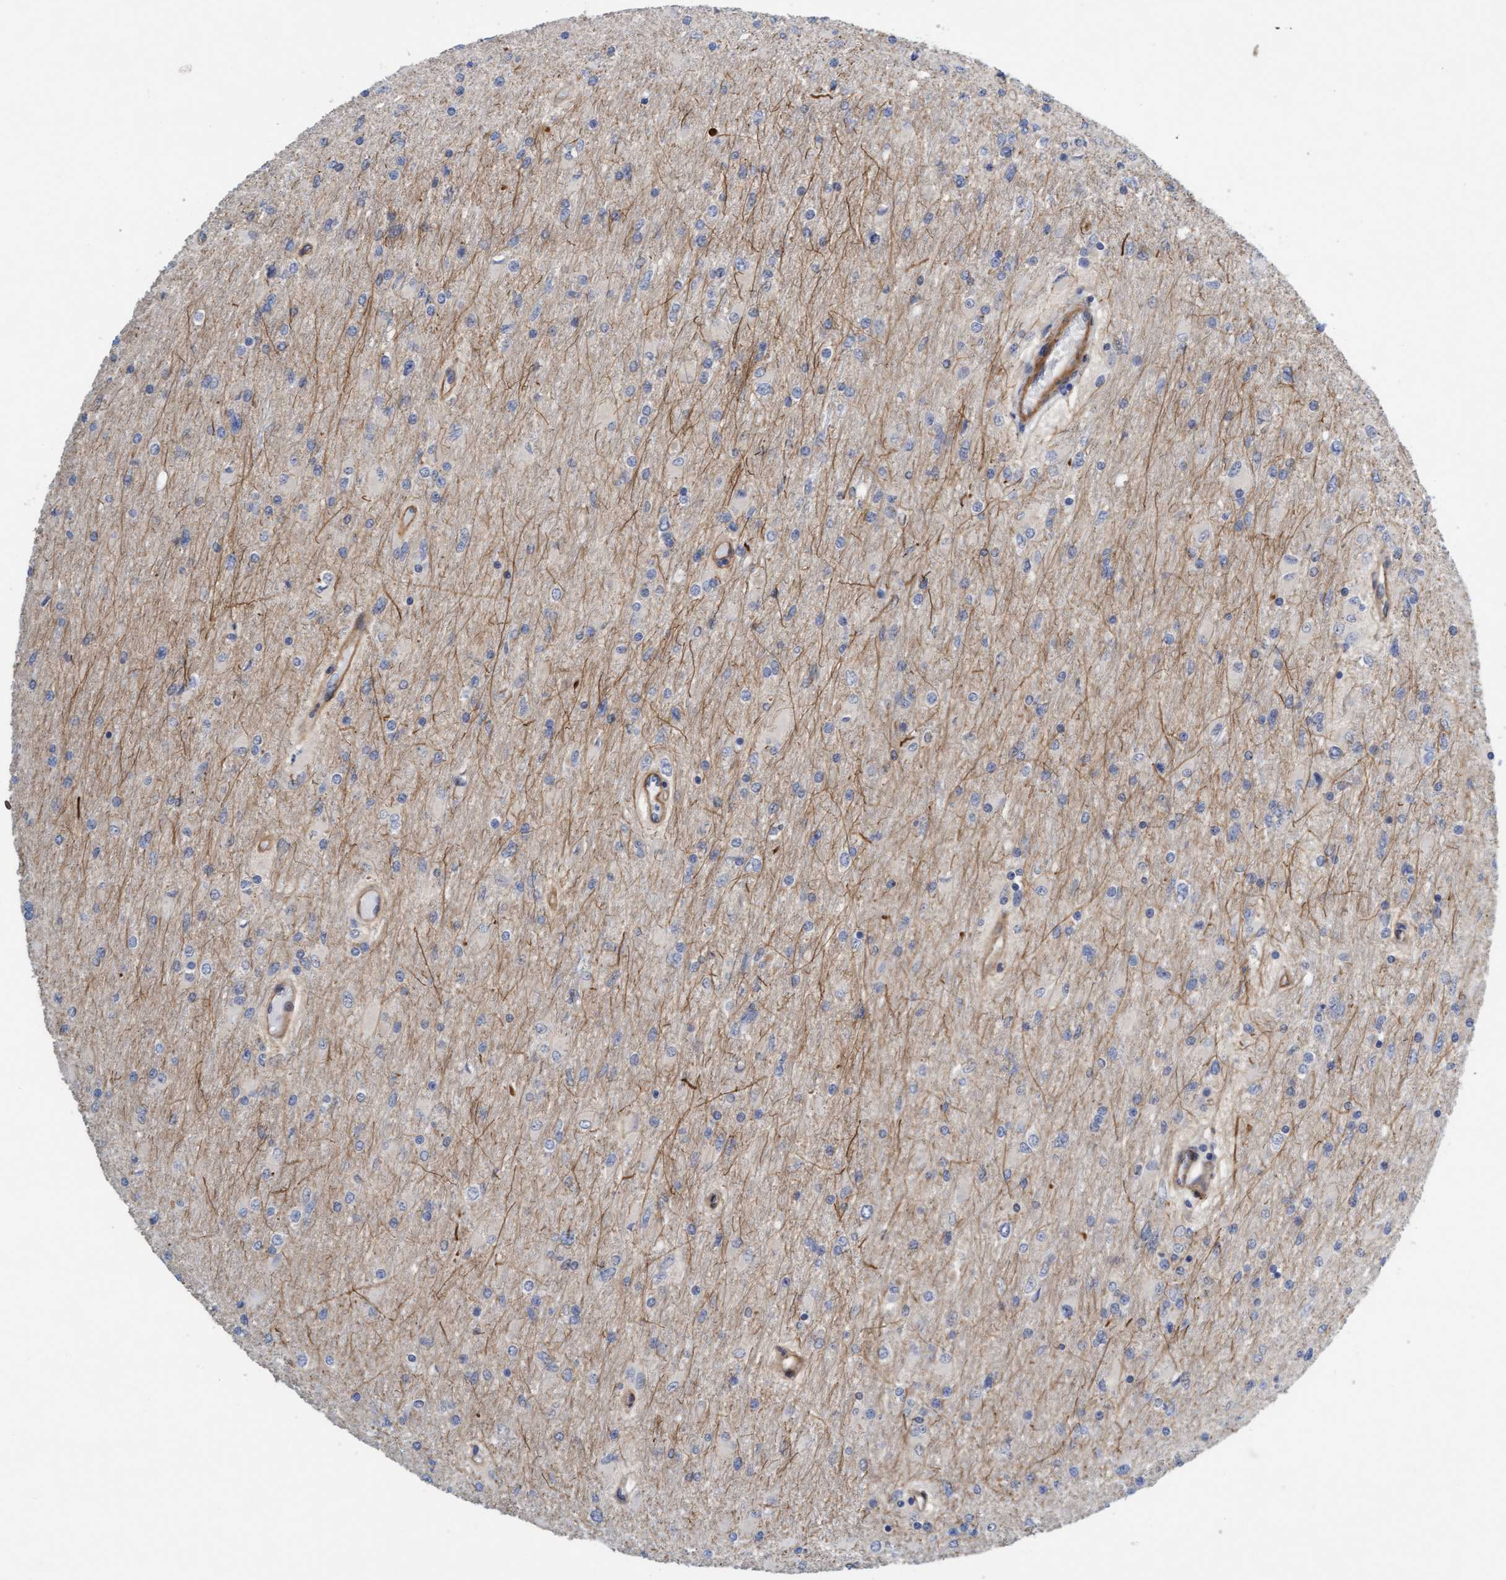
{"staining": {"intensity": "weak", "quantity": "<25%", "location": "cytoplasmic/membranous"}, "tissue": "glioma", "cell_type": "Tumor cells", "image_type": "cancer", "snomed": [{"axis": "morphology", "description": "Glioma, malignant, High grade"}, {"axis": "topography", "description": "Cerebral cortex"}], "caption": "The image reveals no significant expression in tumor cells of glioma. (DAB (3,3'-diaminobenzidine) immunohistochemistry, high magnification).", "gene": "TSTD2", "patient": {"sex": "female", "age": 36}}